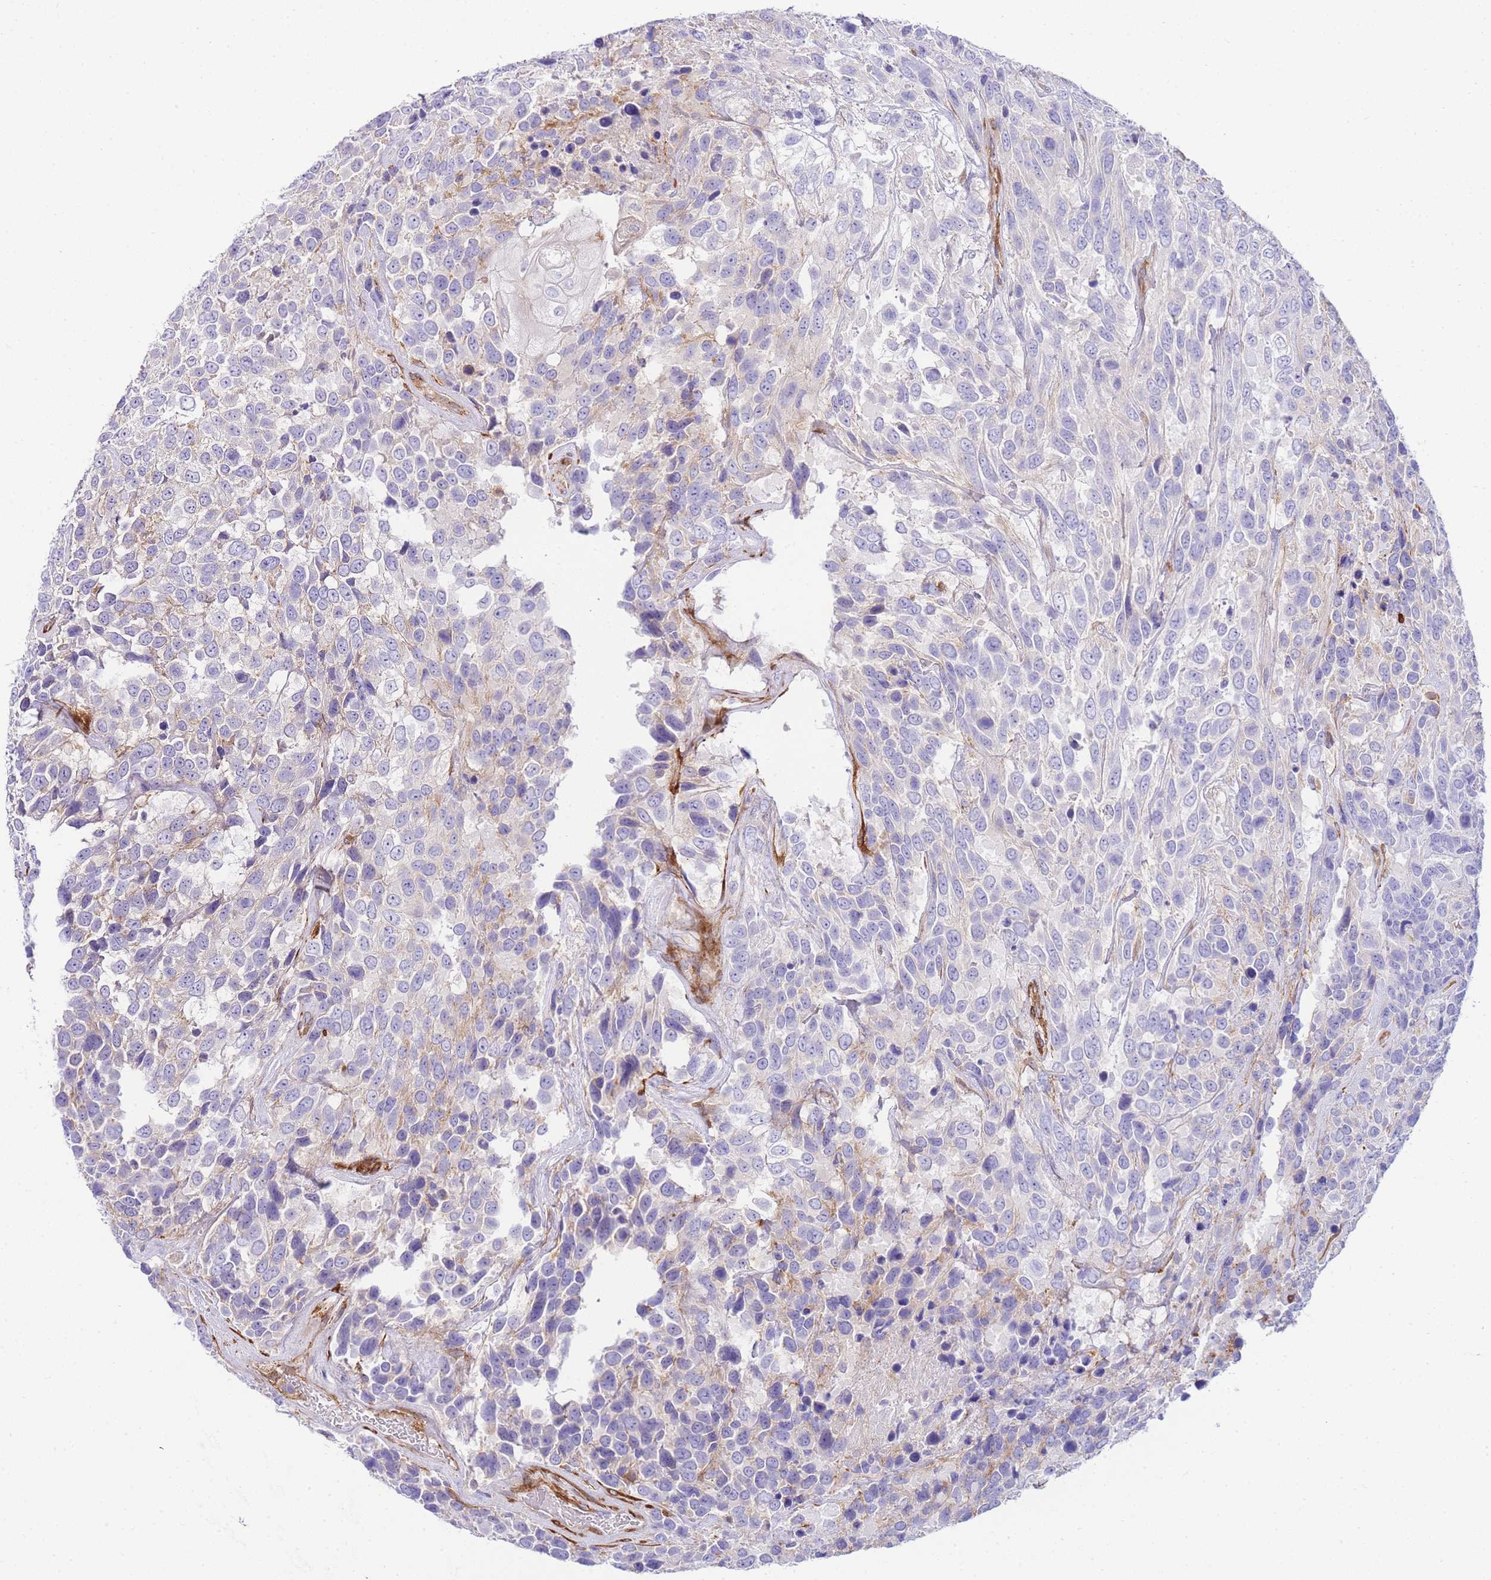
{"staining": {"intensity": "negative", "quantity": "none", "location": "none"}, "tissue": "urothelial cancer", "cell_type": "Tumor cells", "image_type": "cancer", "snomed": [{"axis": "morphology", "description": "Urothelial carcinoma, High grade"}, {"axis": "topography", "description": "Urinary bladder"}], "caption": "DAB immunohistochemical staining of human urothelial cancer exhibits no significant positivity in tumor cells.", "gene": "FBN3", "patient": {"sex": "female", "age": 70}}